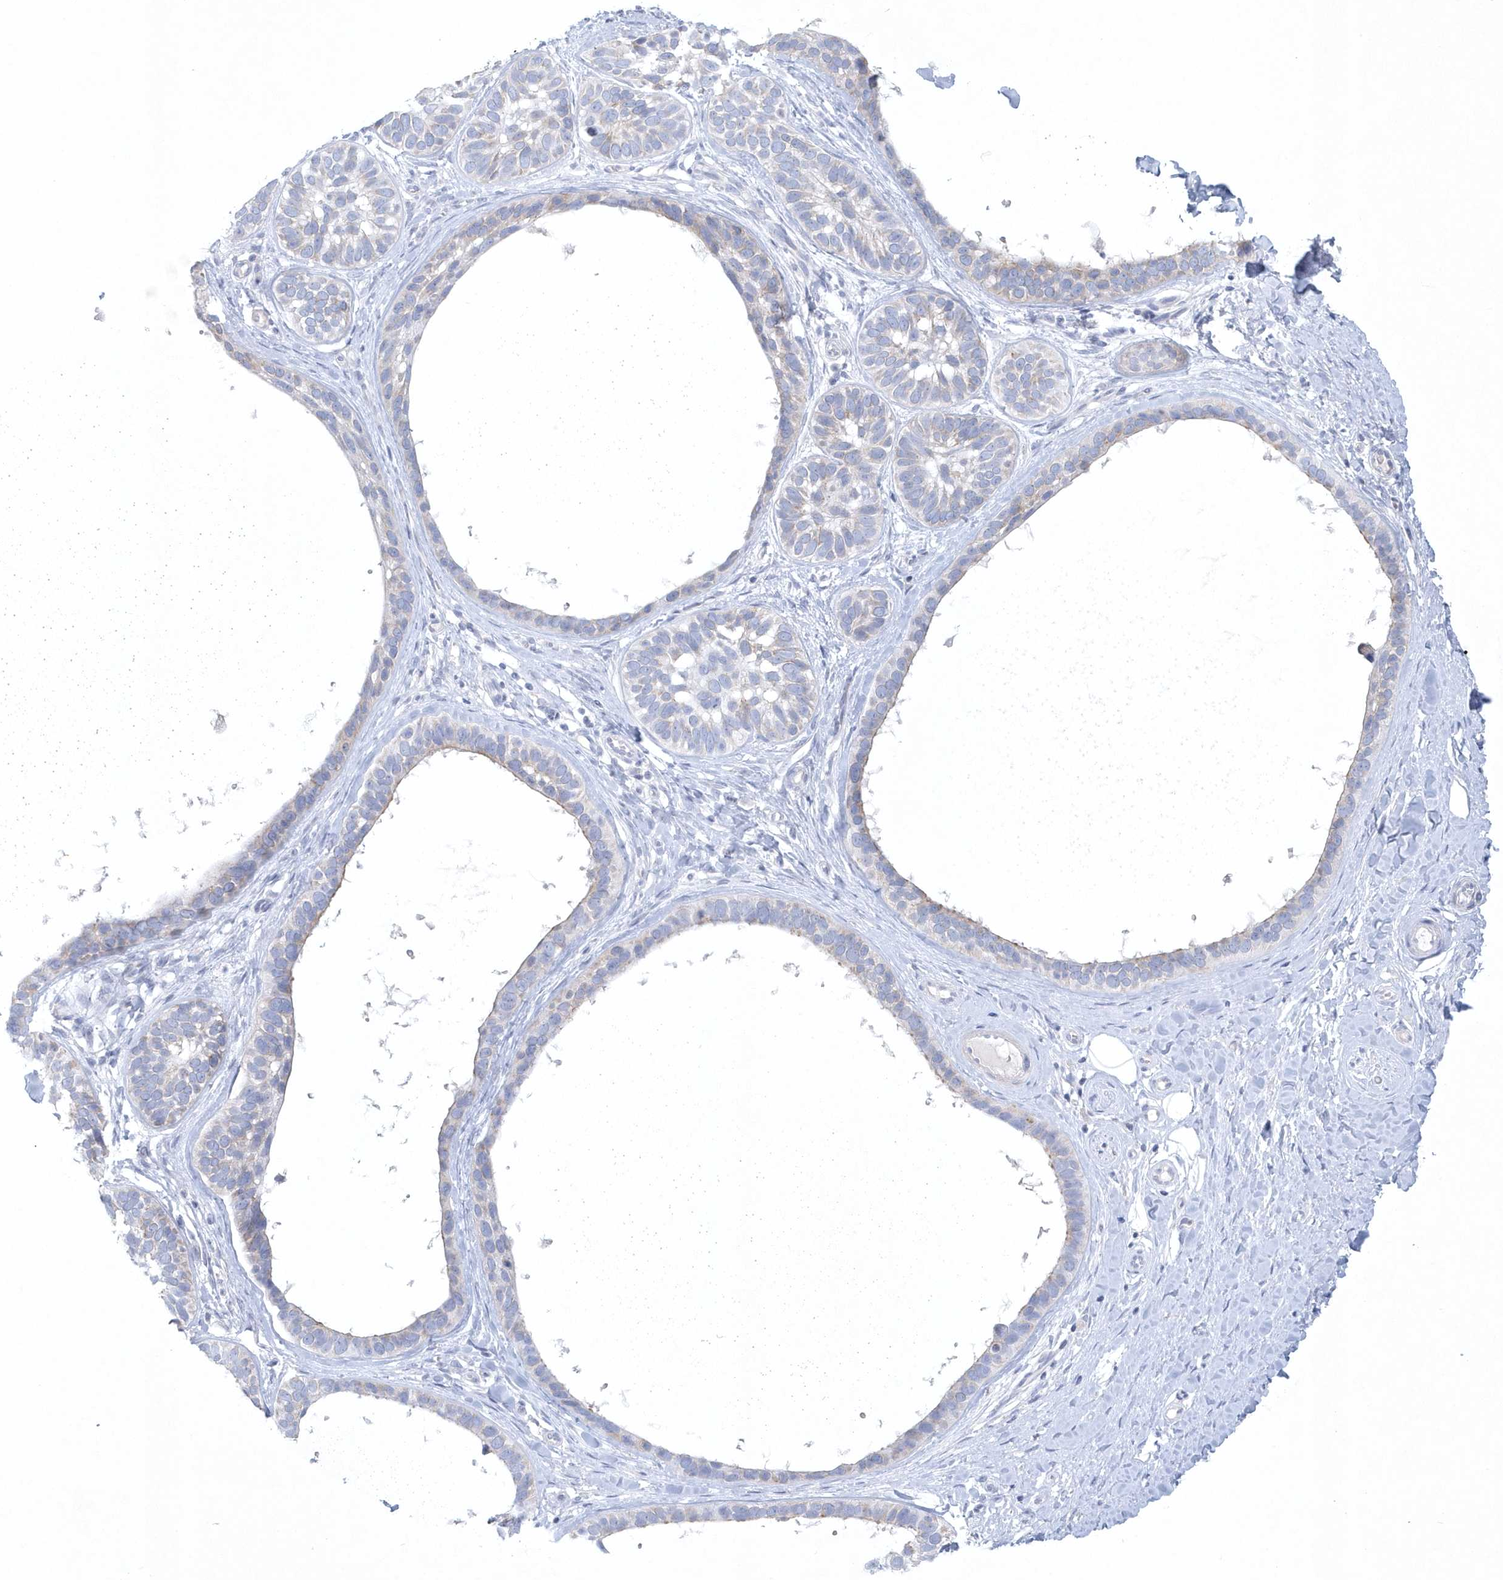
{"staining": {"intensity": "negative", "quantity": "none", "location": "none"}, "tissue": "skin cancer", "cell_type": "Tumor cells", "image_type": "cancer", "snomed": [{"axis": "morphology", "description": "Basal cell carcinoma"}, {"axis": "topography", "description": "Skin"}], "caption": "DAB (3,3'-diaminobenzidine) immunohistochemical staining of basal cell carcinoma (skin) reveals no significant staining in tumor cells. (Brightfield microscopy of DAB (3,3'-diaminobenzidine) immunohistochemistry at high magnification).", "gene": "NIPAL1", "patient": {"sex": "male", "age": 62}}